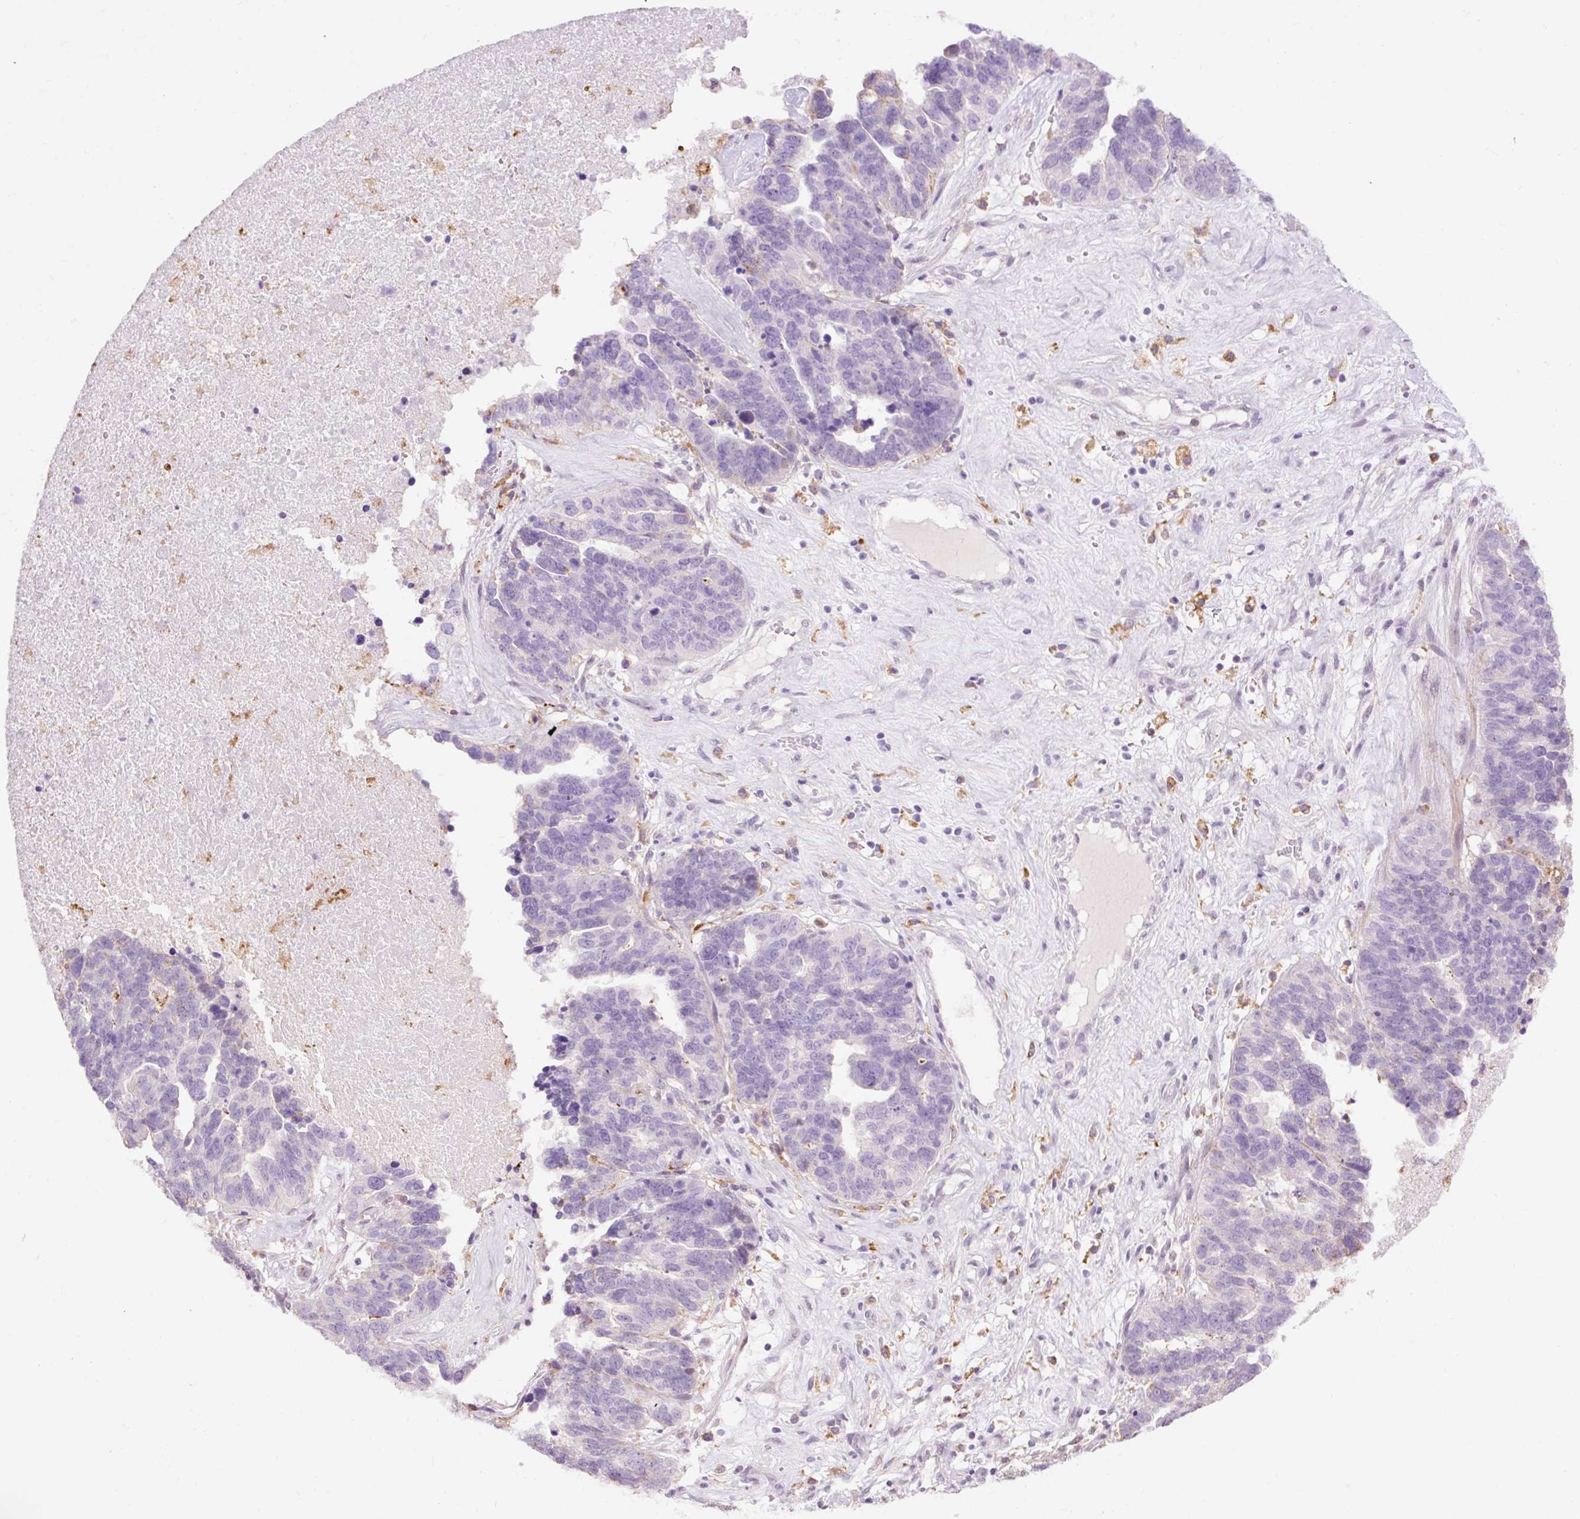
{"staining": {"intensity": "negative", "quantity": "none", "location": "none"}, "tissue": "ovarian cancer", "cell_type": "Tumor cells", "image_type": "cancer", "snomed": [{"axis": "morphology", "description": "Cystadenocarcinoma, serous, NOS"}, {"axis": "topography", "description": "Ovary"}], "caption": "This is a image of immunohistochemistry staining of ovarian cancer (serous cystadenocarcinoma), which shows no staining in tumor cells.", "gene": "LY86", "patient": {"sex": "female", "age": 59}}